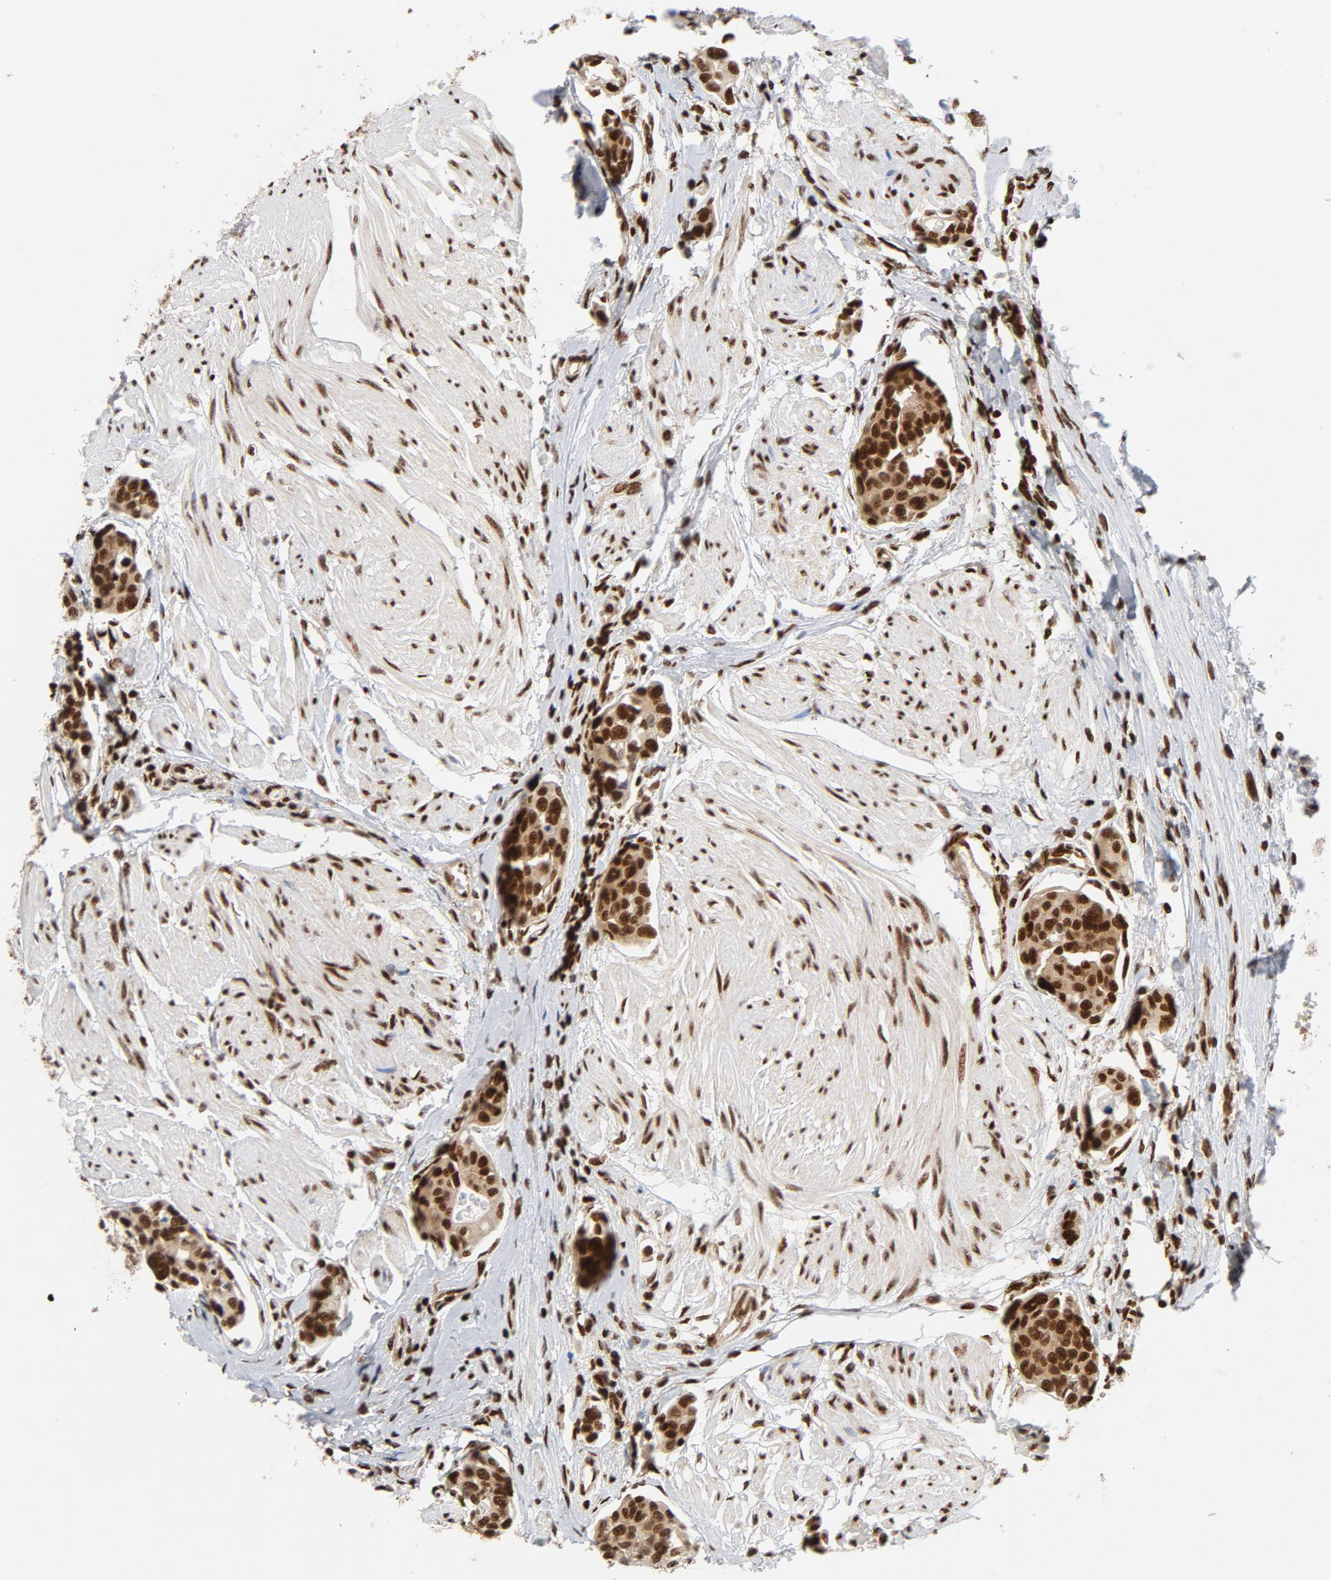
{"staining": {"intensity": "strong", "quantity": ">75%", "location": "nuclear"}, "tissue": "urothelial cancer", "cell_type": "Tumor cells", "image_type": "cancer", "snomed": [{"axis": "morphology", "description": "Urothelial carcinoma, High grade"}, {"axis": "topography", "description": "Urinary bladder"}], "caption": "Strong nuclear positivity is appreciated in about >75% of tumor cells in urothelial cancer.", "gene": "NFYB", "patient": {"sex": "male", "age": 78}}